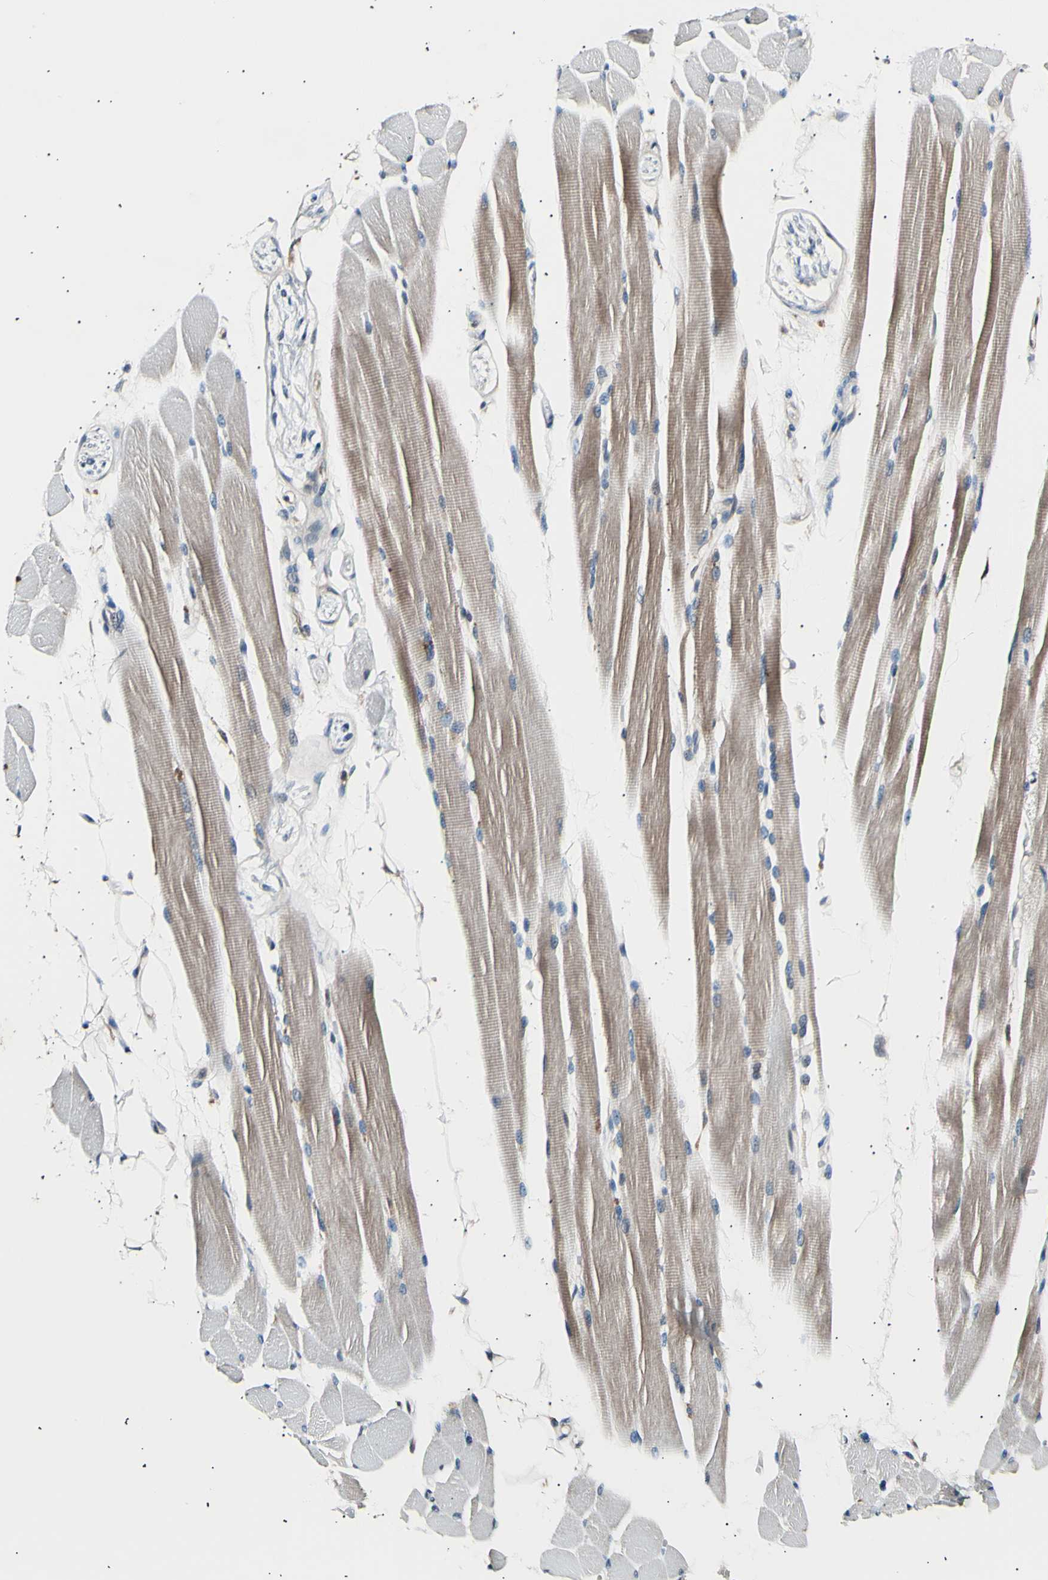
{"staining": {"intensity": "moderate", "quantity": ">75%", "location": "cytoplasmic/membranous"}, "tissue": "skeletal muscle", "cell_type": "Myocytes", "image_type": "normal", "snomed": [{"axis": "morphology", "description": "Normal tissue, NOS"}, {"axis": "topography", "description": "Skeletal muscle"}, {"axis": "topography", "description": "Oral tissue"}, {"axis": "topography", "description": "Peripheral nerve tissue"}], "caption": "About >75% of myocytes in benign skeletal muscle demonstrate moderate cytoplasmic/membranous protein positivity as visualized by brown immunohistochemical staining.", "gene": "ITGA6", "patient": {"sex": "female", "age": 84}}